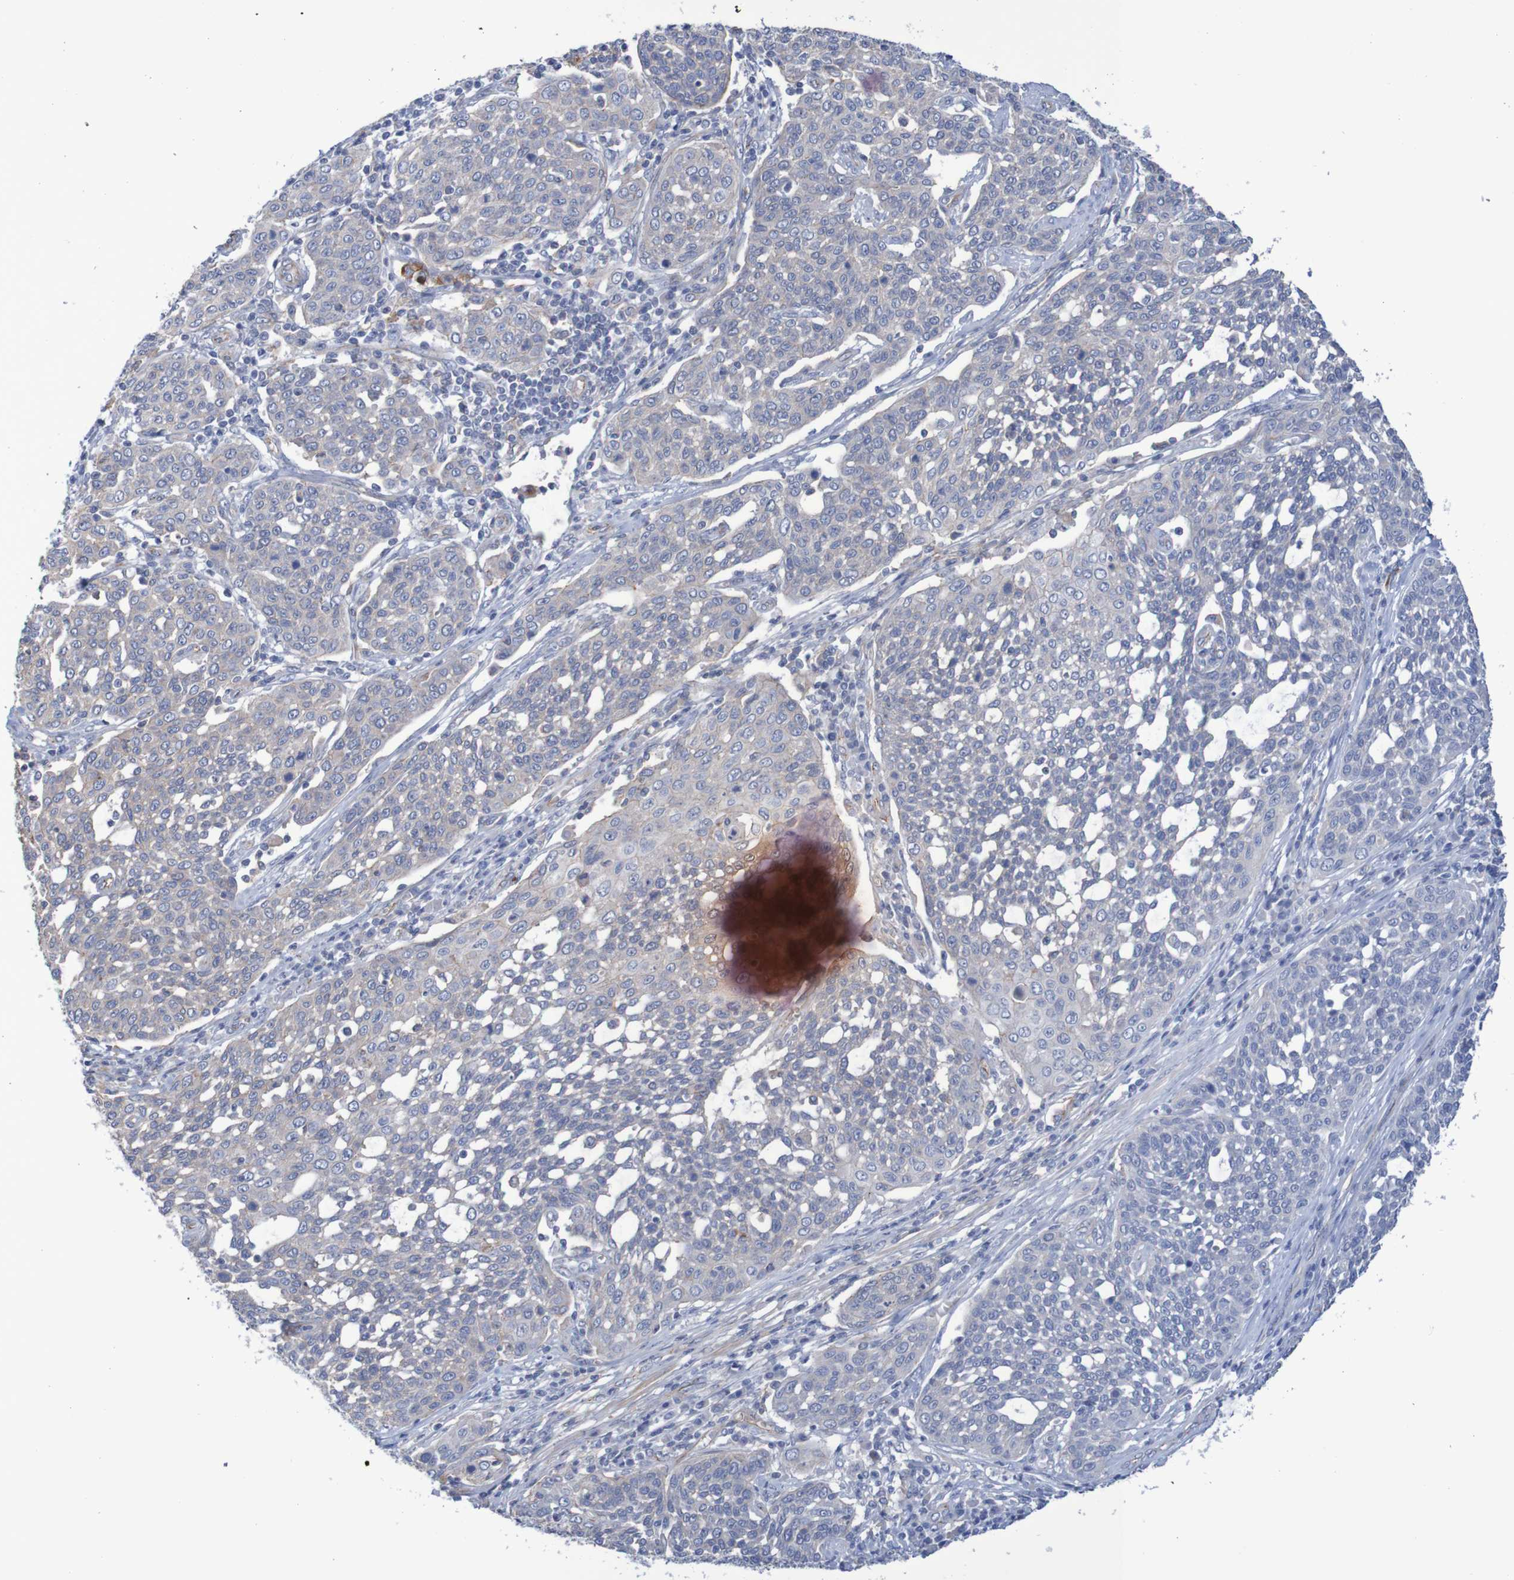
{"staining": {"intensity": "negative", "quantity": "none", "location": "none"}, "tissue": "cervical cancer", "cell_type": "Tumor cells", "image_type": "cancer", "snomed": [{"axis": "morphology", "description": "Squamous cell carcinoma, NOS"}, {"axis": "topography", "description": "Cervix"}], "caption": "Immunohistochemistry (IHC) of squamous cell carcinoma (cervical) shows no positivity in tumor cells.", "gene": "NECTIN2", "patient": {"sex": "female", "age": 34}}